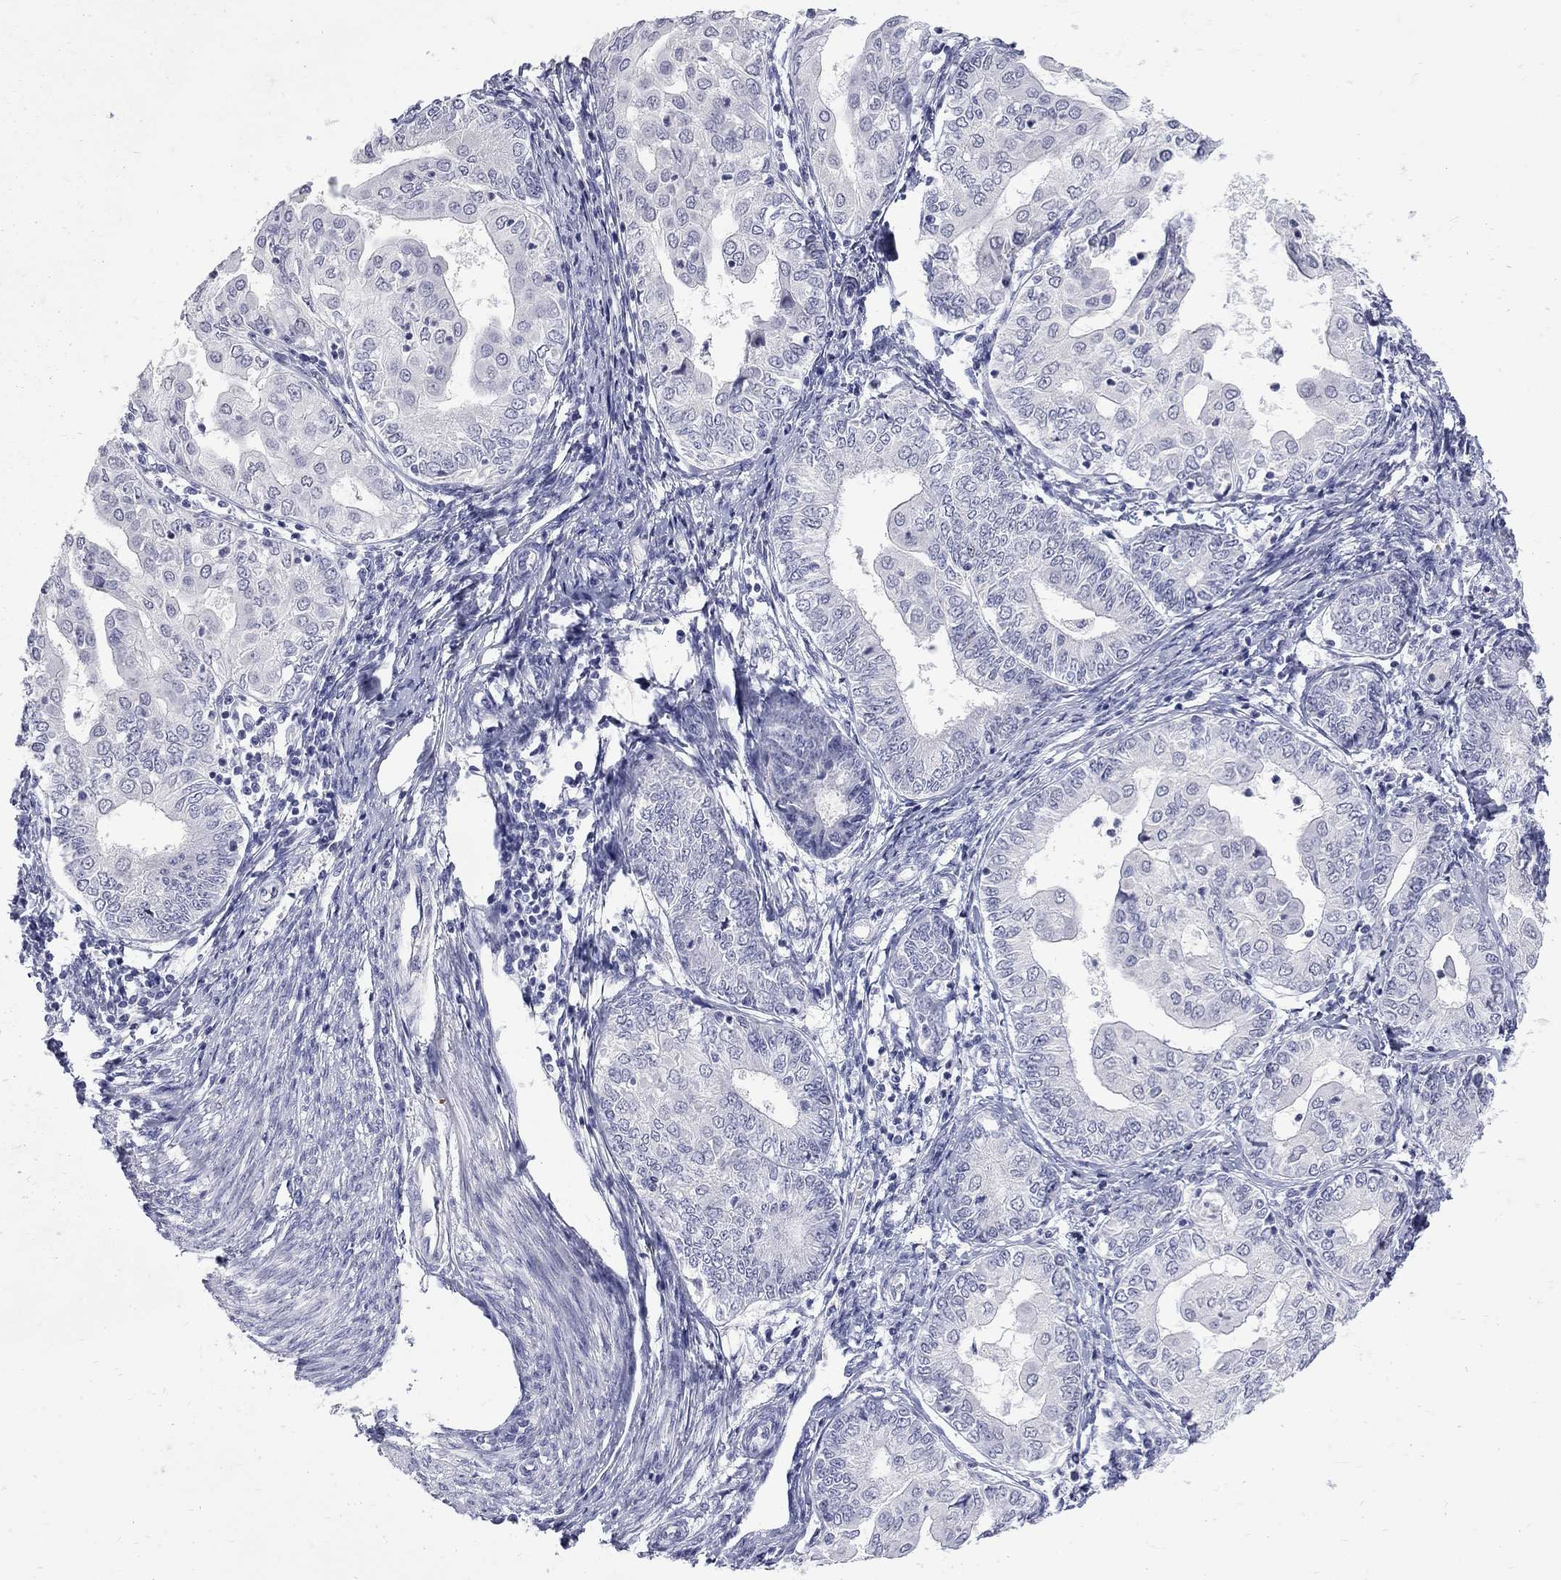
{"staining": {"intensity": "negative", "quantity": "none", "location": "none"}, "tissue": "endometrial cancer", "cell_type": "Tumor cells", "image_type": "cancer", "snomed": [{"axis": "morphology", "description": "Adenocarcinoma, NOS"}, {"axis": "topography", "description": "Endometrium"}], "caption": "Histopathology image shows no significant protein expression in tumor cells of endometrial cancer.", "gene": "CTNND2", "patient": {"sex": "female", "age": 68}}